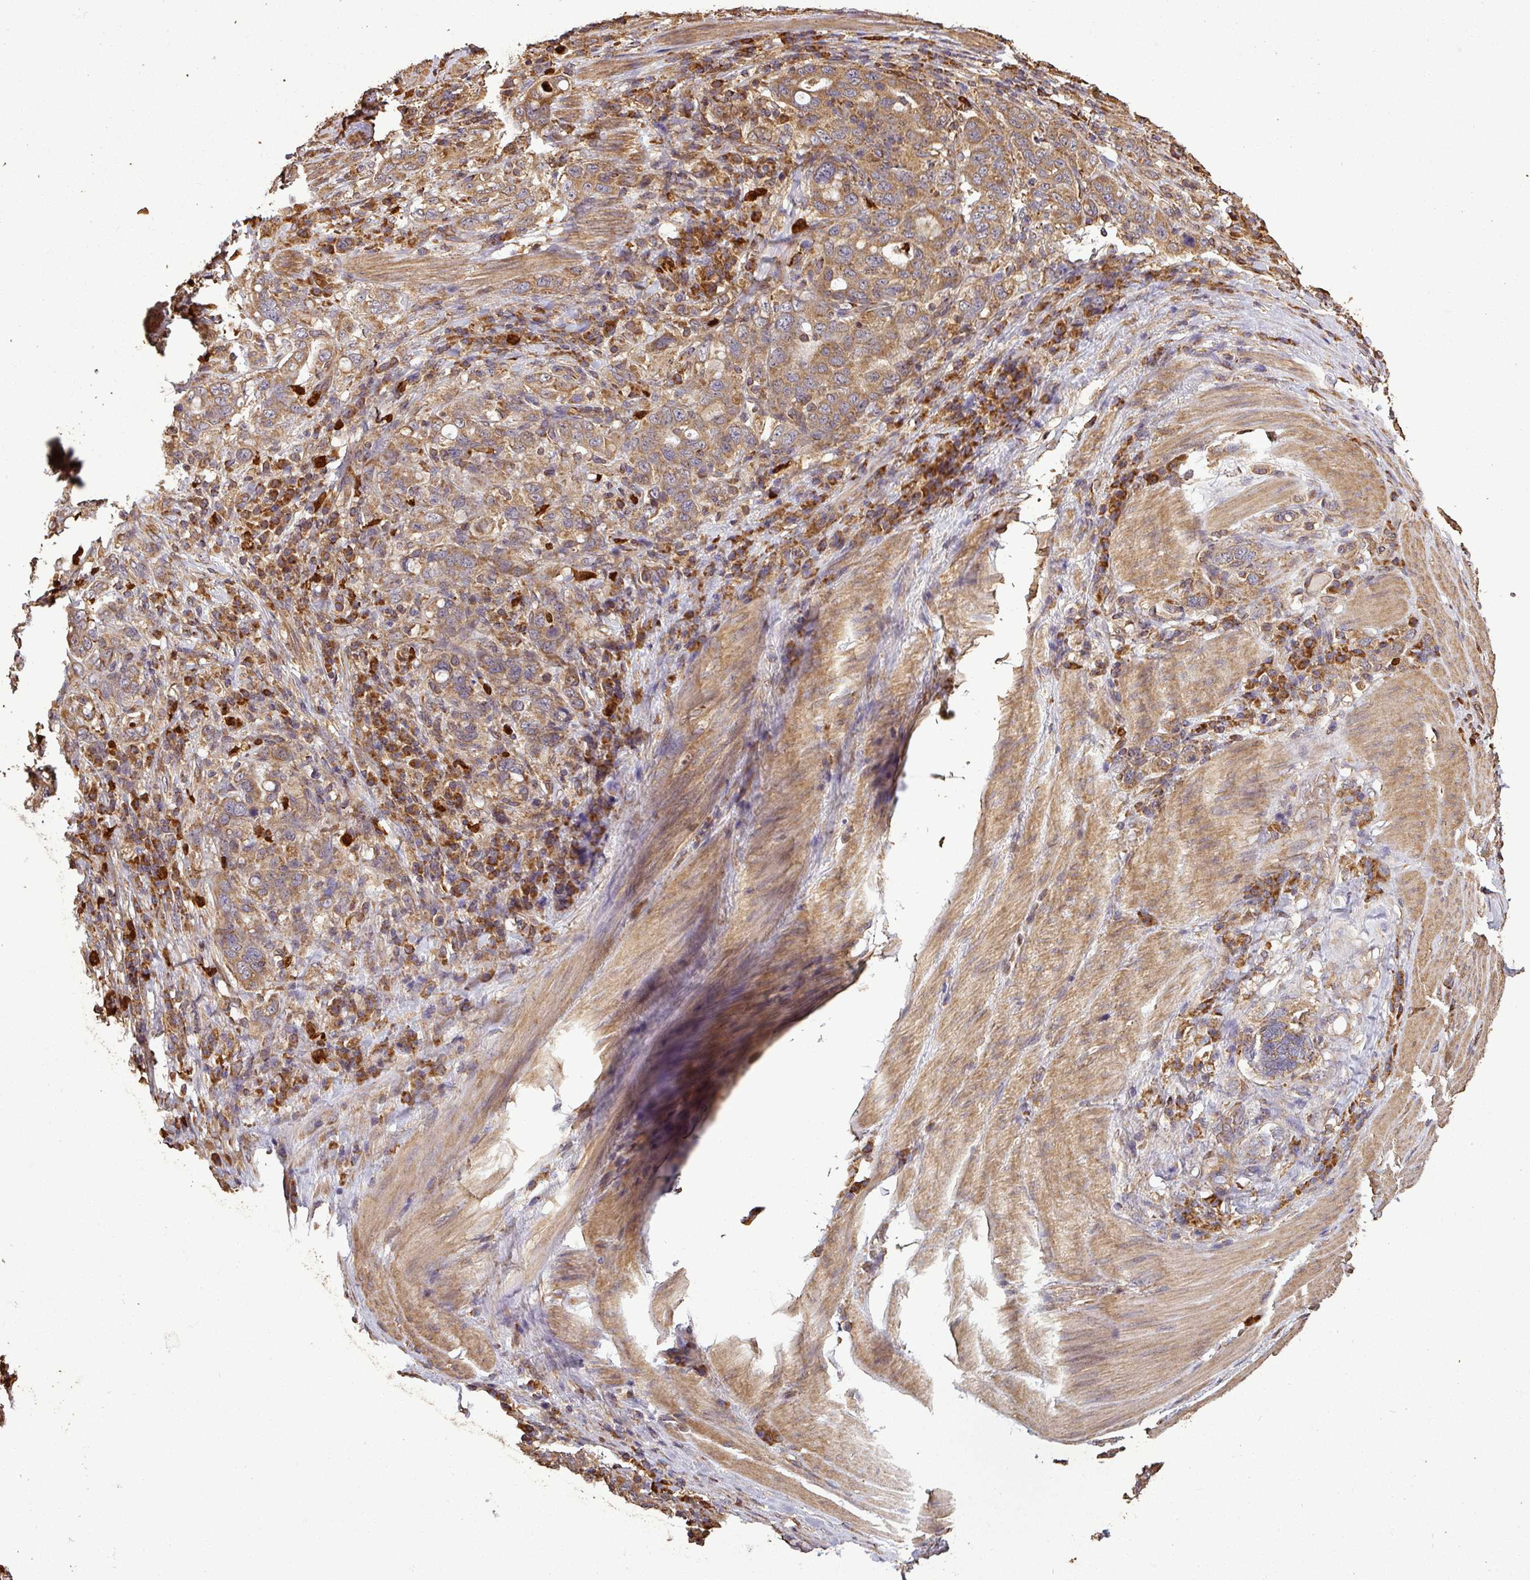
{"staining": {"intensity": "moderate", "quantity": ">75%", "location": "cytoplasmic/membranous"}, "tissue": "stomach cancer", "cell_type": "Tumor cells", "image_type": "cancer", "snomed": [{"axis": "morphology", "description": "Adenocarcinoma, NOS"}, {"axis": "topography", "description": "Stomach, upper"}, {"axis": "topography", "description": "Stomach"}], "caption": "Human stomach cancer (adenocarcinoma) stained with a brown dye reveals moderate cytoplasmic/membranous positive expression in about >75% of tumor cells.", "gene": "PLEKHM1", "patient": {"sex": "male", "age": 62}}